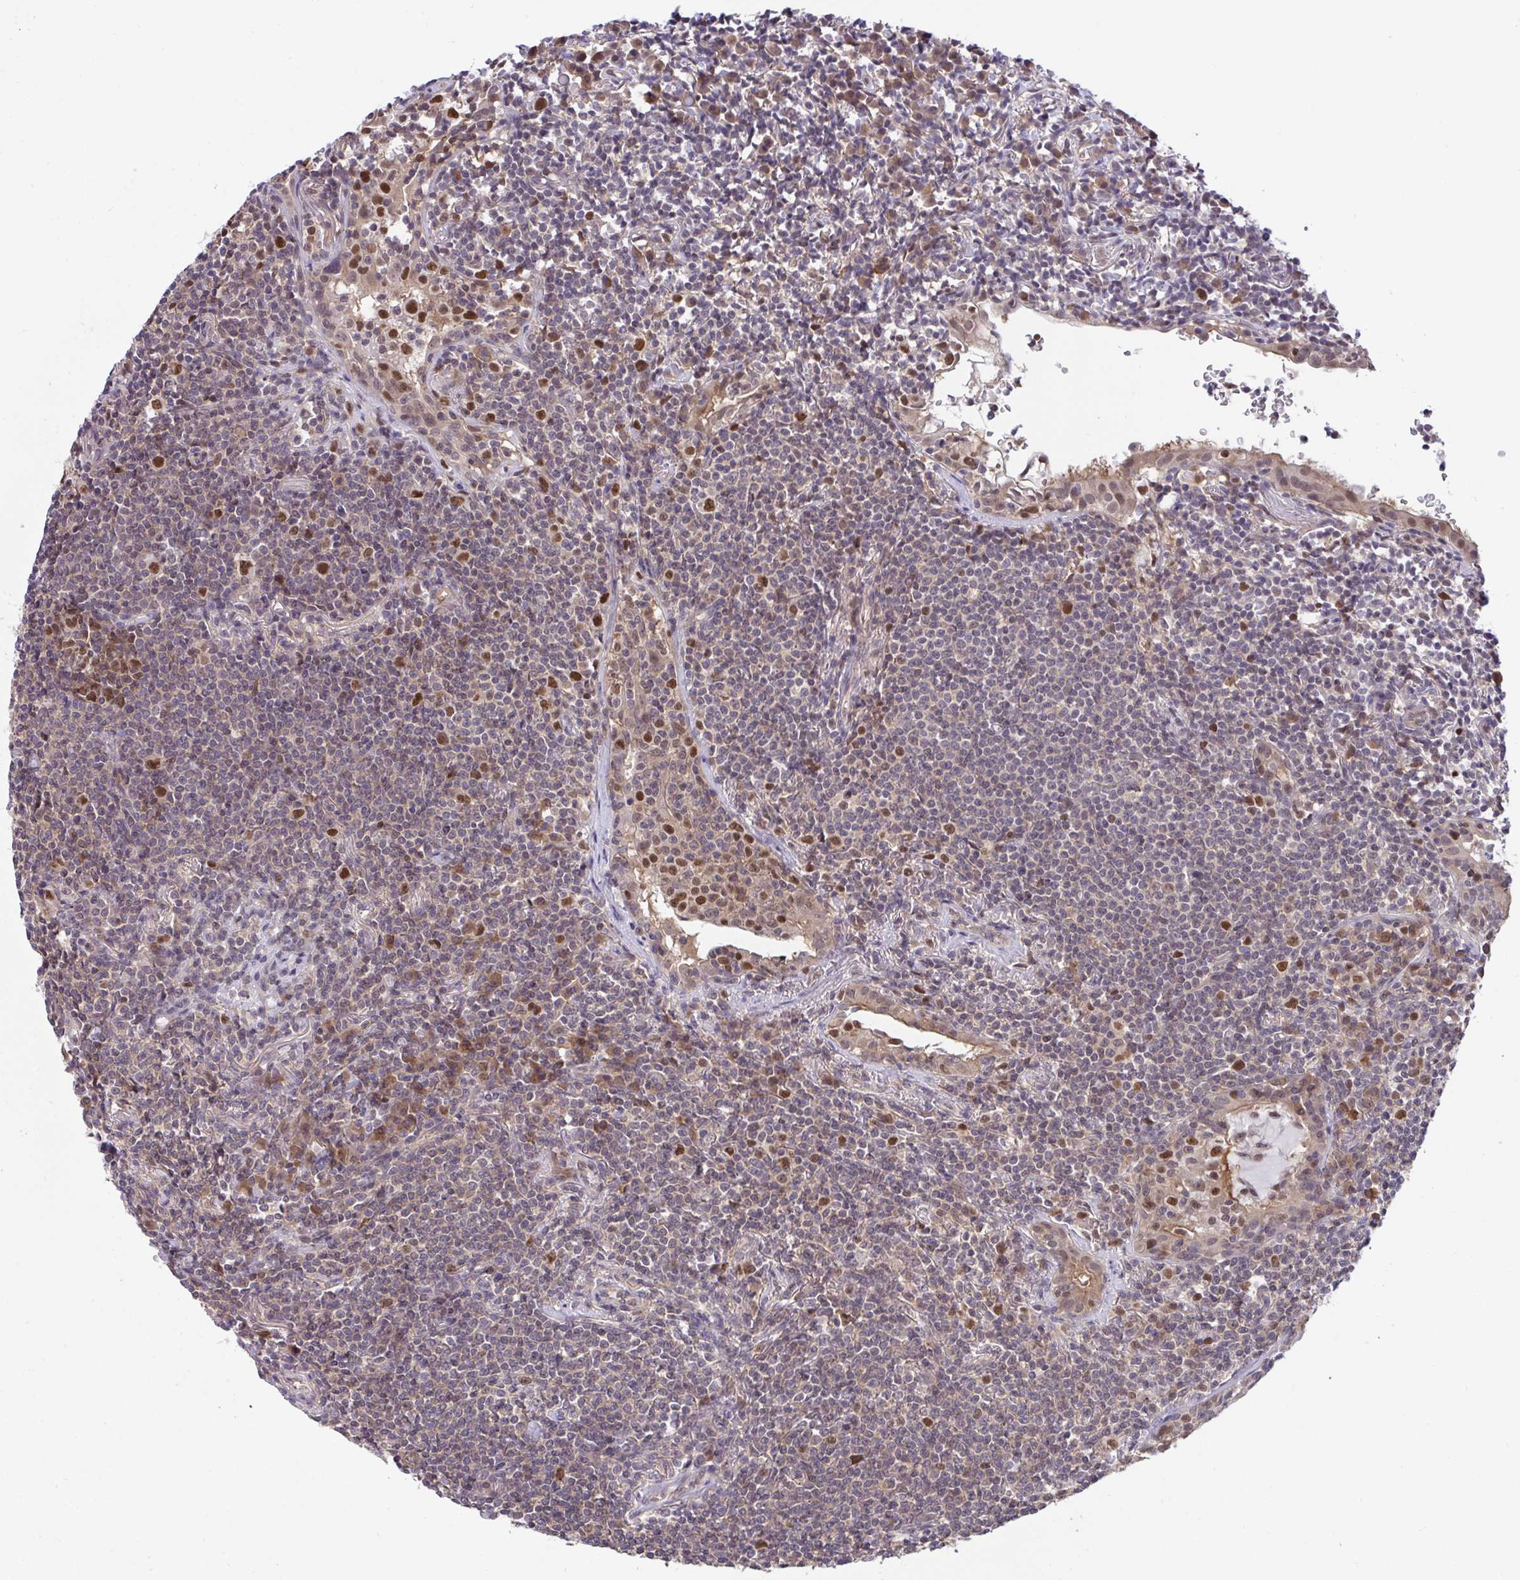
{"staining": {"intensity": "weak", "quantity": ">75%", "location": "nuclear"}, "tissue": "lymphoma", "cell_type": "Tumor cells", "image_type": "cancer", "snomed": [{"axis": "morphology", "description": "Malignant lymphoma, non-Hodgkin's type, Low grade"}, {"axis": "topography", "description": "Lung"}], "caption": "Lymphoma stained with immunohistochemistry (IHC) demonstrates weak nuclear staining in approximately >75% of tumor cells.", "gene": "ZNF444", "patient": {"sex": "female", "age": 71}}